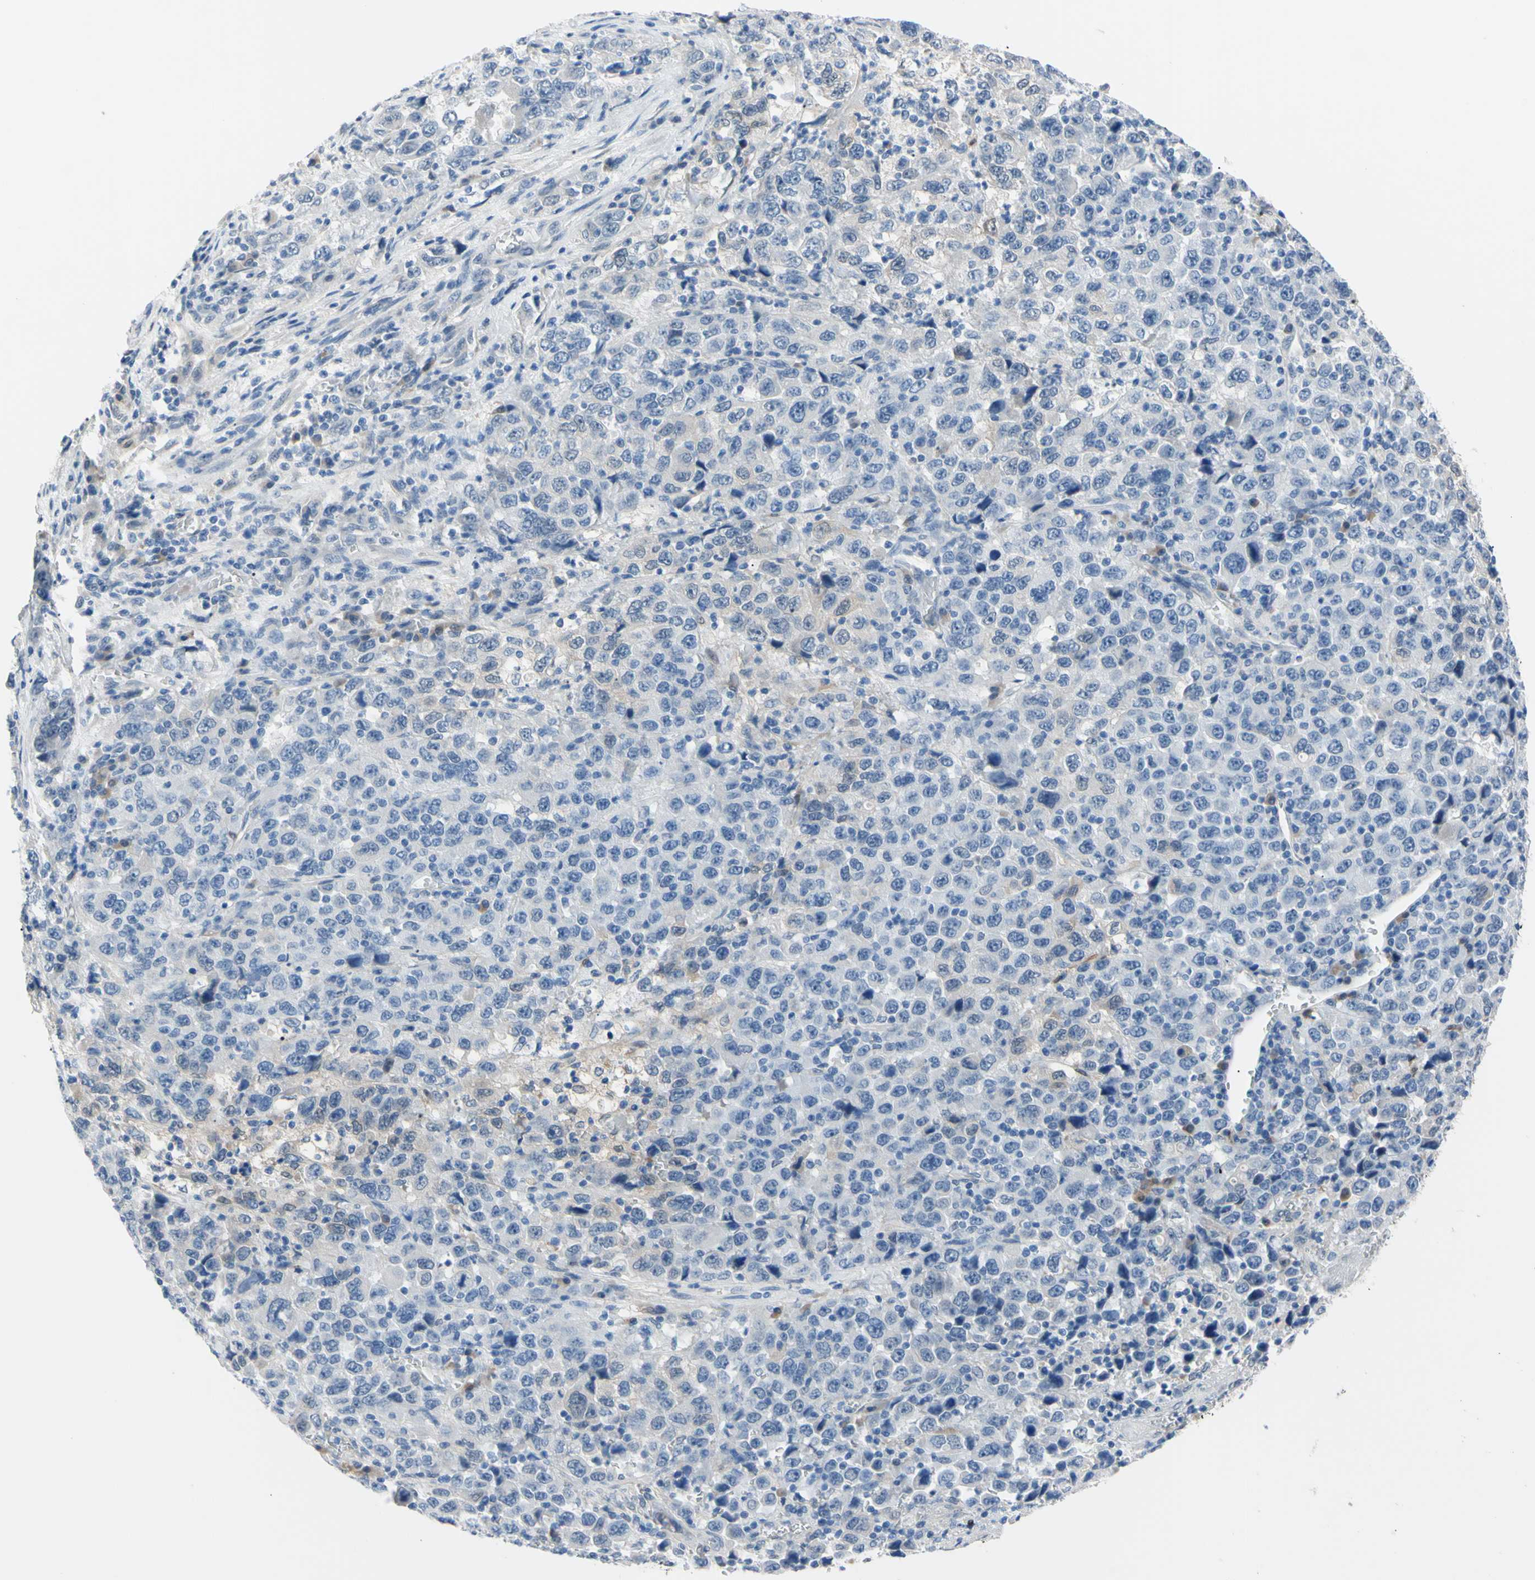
{"staining": {"intensity": "negative", "quantity": "none", "location": "none"}, "tissue": "stomach cancer", "cell_type": "Tumor cells", "image_type": "cancer", "snomed": [{"axis": "morphology", "description": "Normal tissue, NOS"}, {"axis": "morphology", "description": "Adenocarcinoma, NOS"}, {"axis": "topography", "description": "Stomach, upper"}, {"axis": "topography", "description": "Stomach"}], "caption": "Stomach adenocarcinoma stained for a protein using immunohistochemistry (IHC) exhibits no positivity tumor cells.", "gene": "NOL3", "patient": {"sex": "male", "age": 59}}